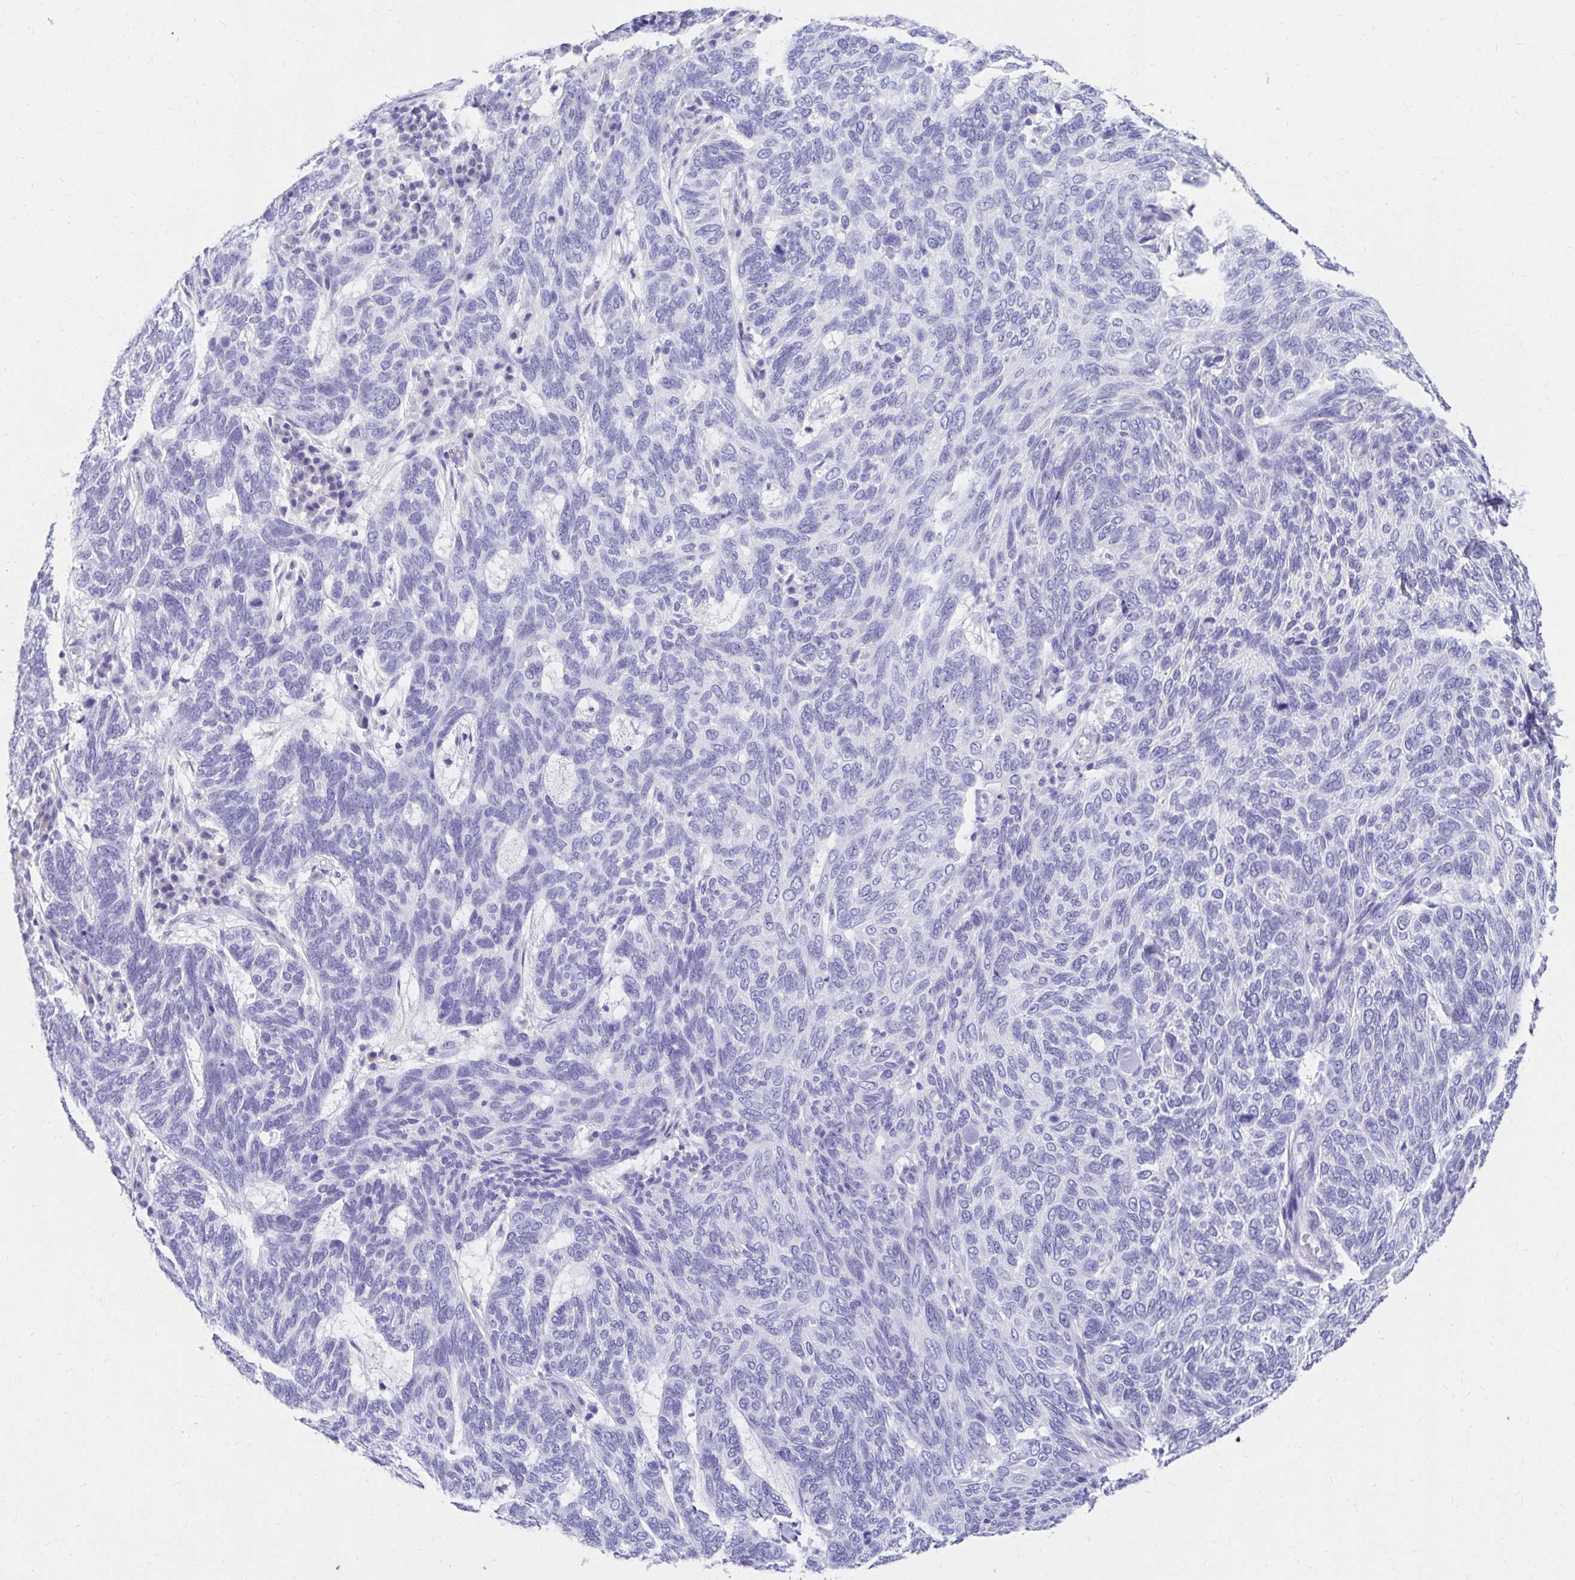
{"staining": {"intensity": "negative", "quantity": "none", "location": "none"}, "tissue": "skin cancer", "cell_type": "Tumor cells", "image_type": "cancer", "snomed": [{"axis": "morphology", "description": "Basal cell carcinoma"}, {"axis": "topography", "description": "Skin"}], "caption": "Immunohistochemical staining of human skin cancer (basal cell carcinoma) demonstrates no significant staining in tumor cells.", "gene": "DPEP3", "patient": {"sex": "female", "age": 65}}